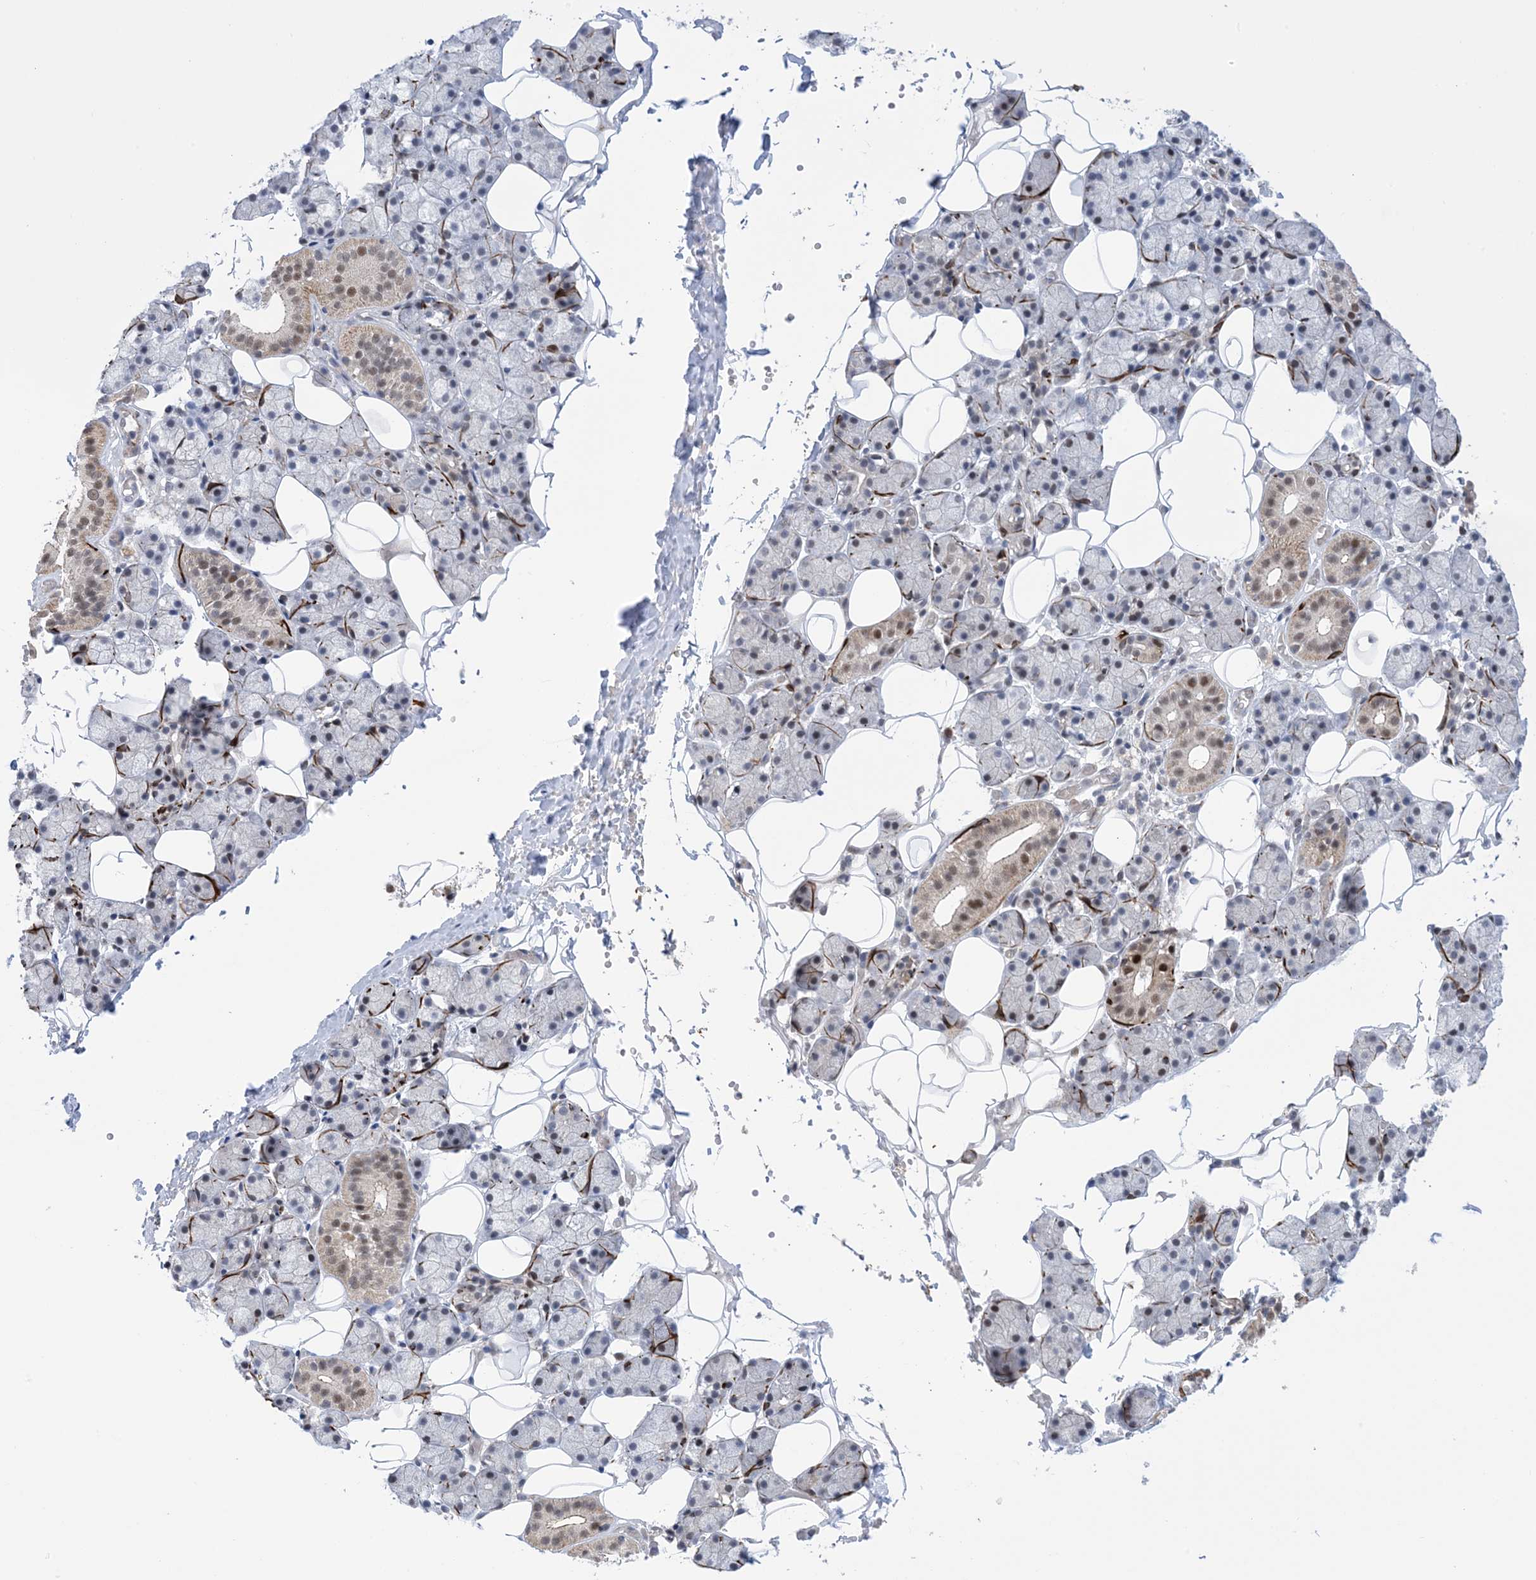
{"staining": {"intensity": "moderate", "quantity": "<25%", "location": "nuclear"}, "tissue": "salivary gland", "cell_type": "Glandular cells", "image_type": "normal", "snomed": [{"axis": "morphology", "description": "Normal tissue, NOS"}, {"axis": "topography", "description": "Salivary gland"}], "caption": "Salivary gland was stained to show a protein in brown. There is low levels of moderate nuclear staining in about <25% of glandular cells. (DAB (3,3'-diaminobenzidine) = brown stain, brightfield microscopy at high magnification).", "gene": "ZNF8", "patient": {"sex": "female", "age": 33}}